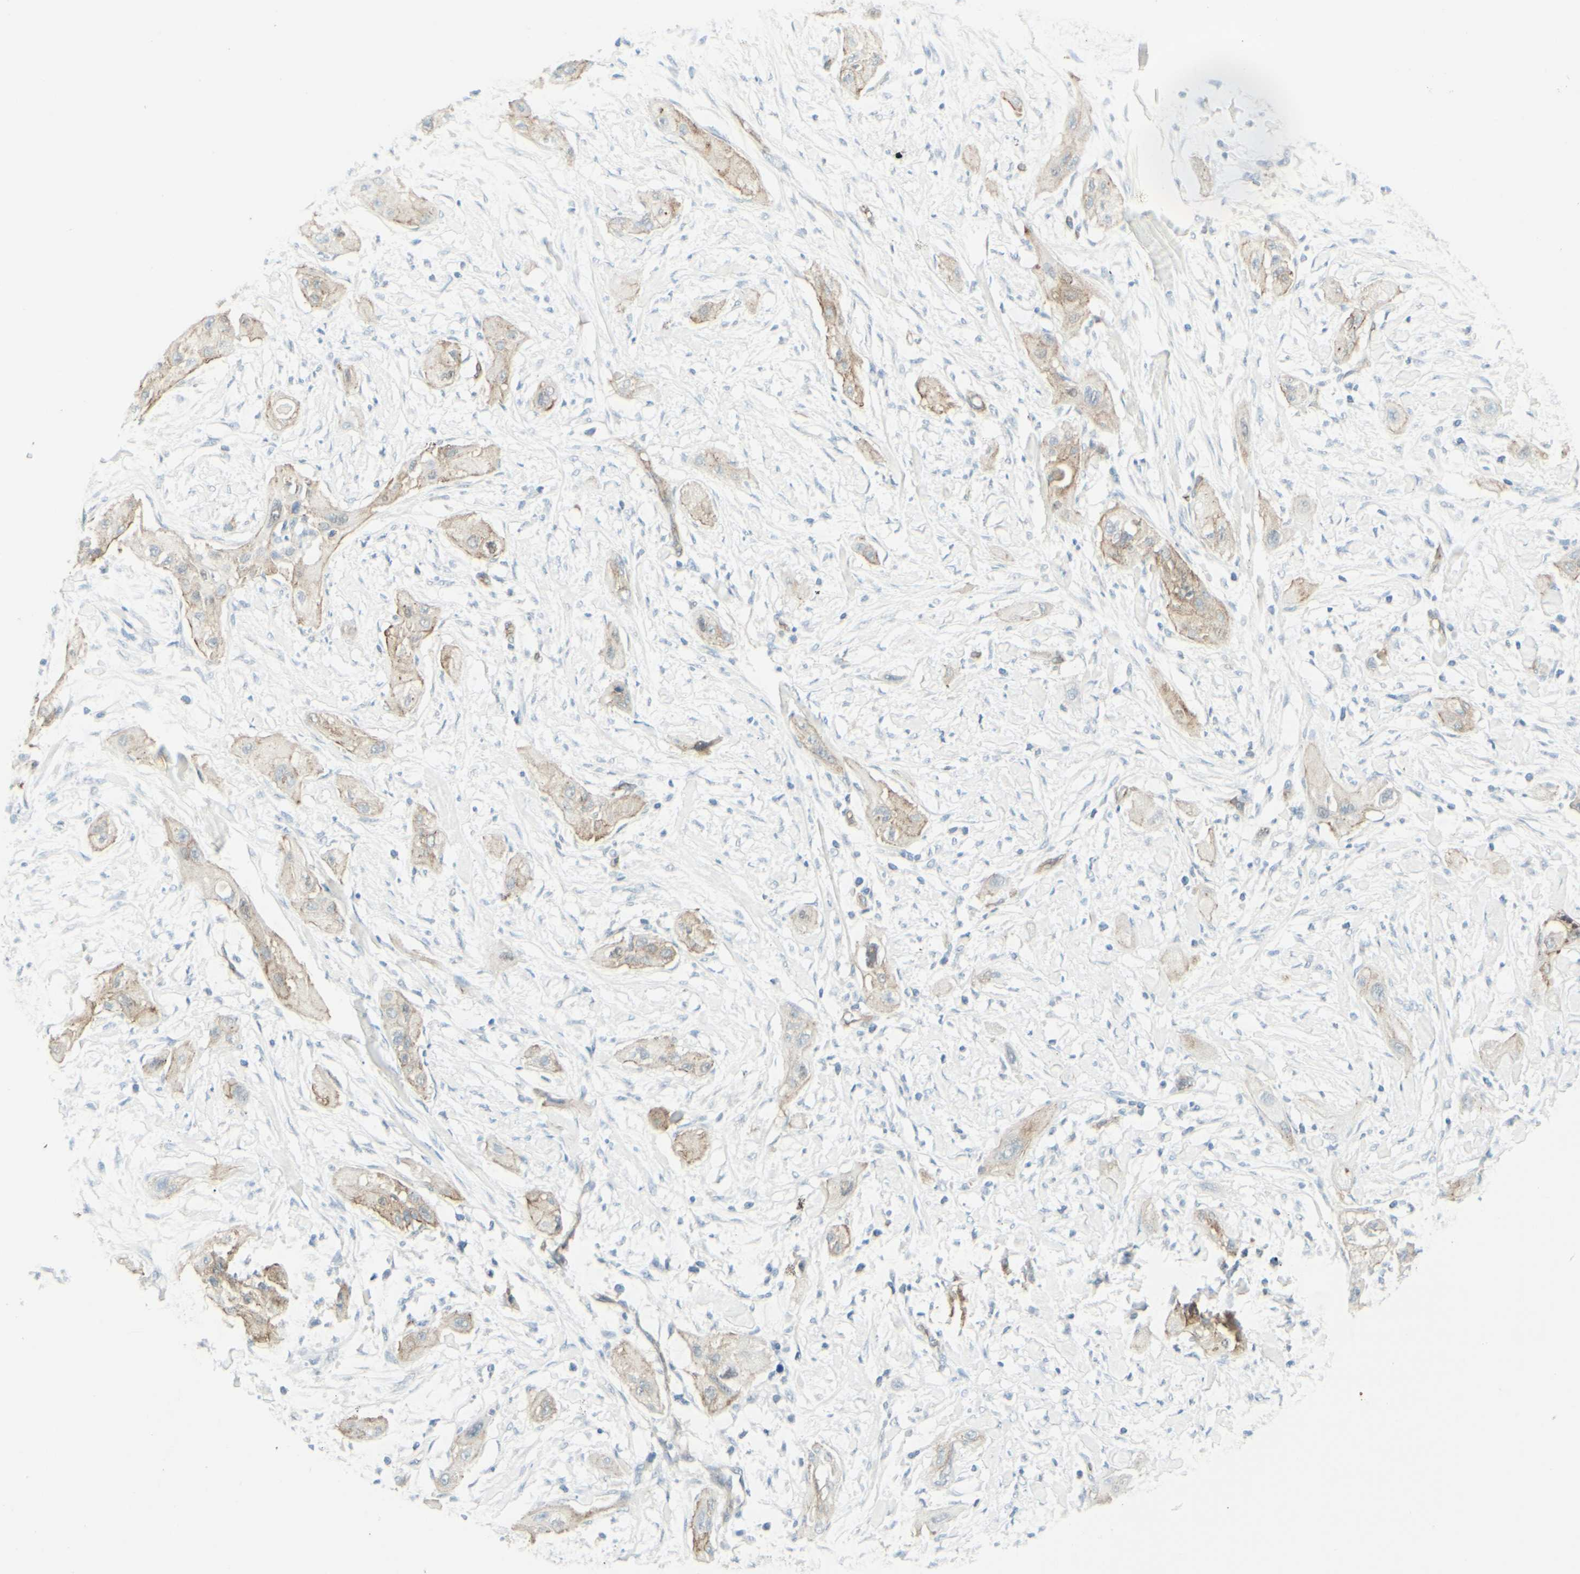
{"staining": {"intensity": "weak", "quantity": "25%-75%", "location": "cytoplasmic/membranous"}, "tissue": "lung cancer", "cell_type": "Tumor cells", "image_type": "cancer", "snomed": [{"axis": "morphology", "description": "Squamous cell carcinoma, NOS"}, {"axis": "topography", "description": "Lung"}], "caption": "The image reveals immunohistochemical staining of squamous cell carcinoma (lung). There is weak cytoplasmic/membranous staining is identified in about 25%-75% of tumor cells. Using DAB (brown) and hematoxylin (blue) stains, captured at high magnification using brightfield microscopy.", "gene": "MYO6", "patient": {"sex": "female", "age": 47}}